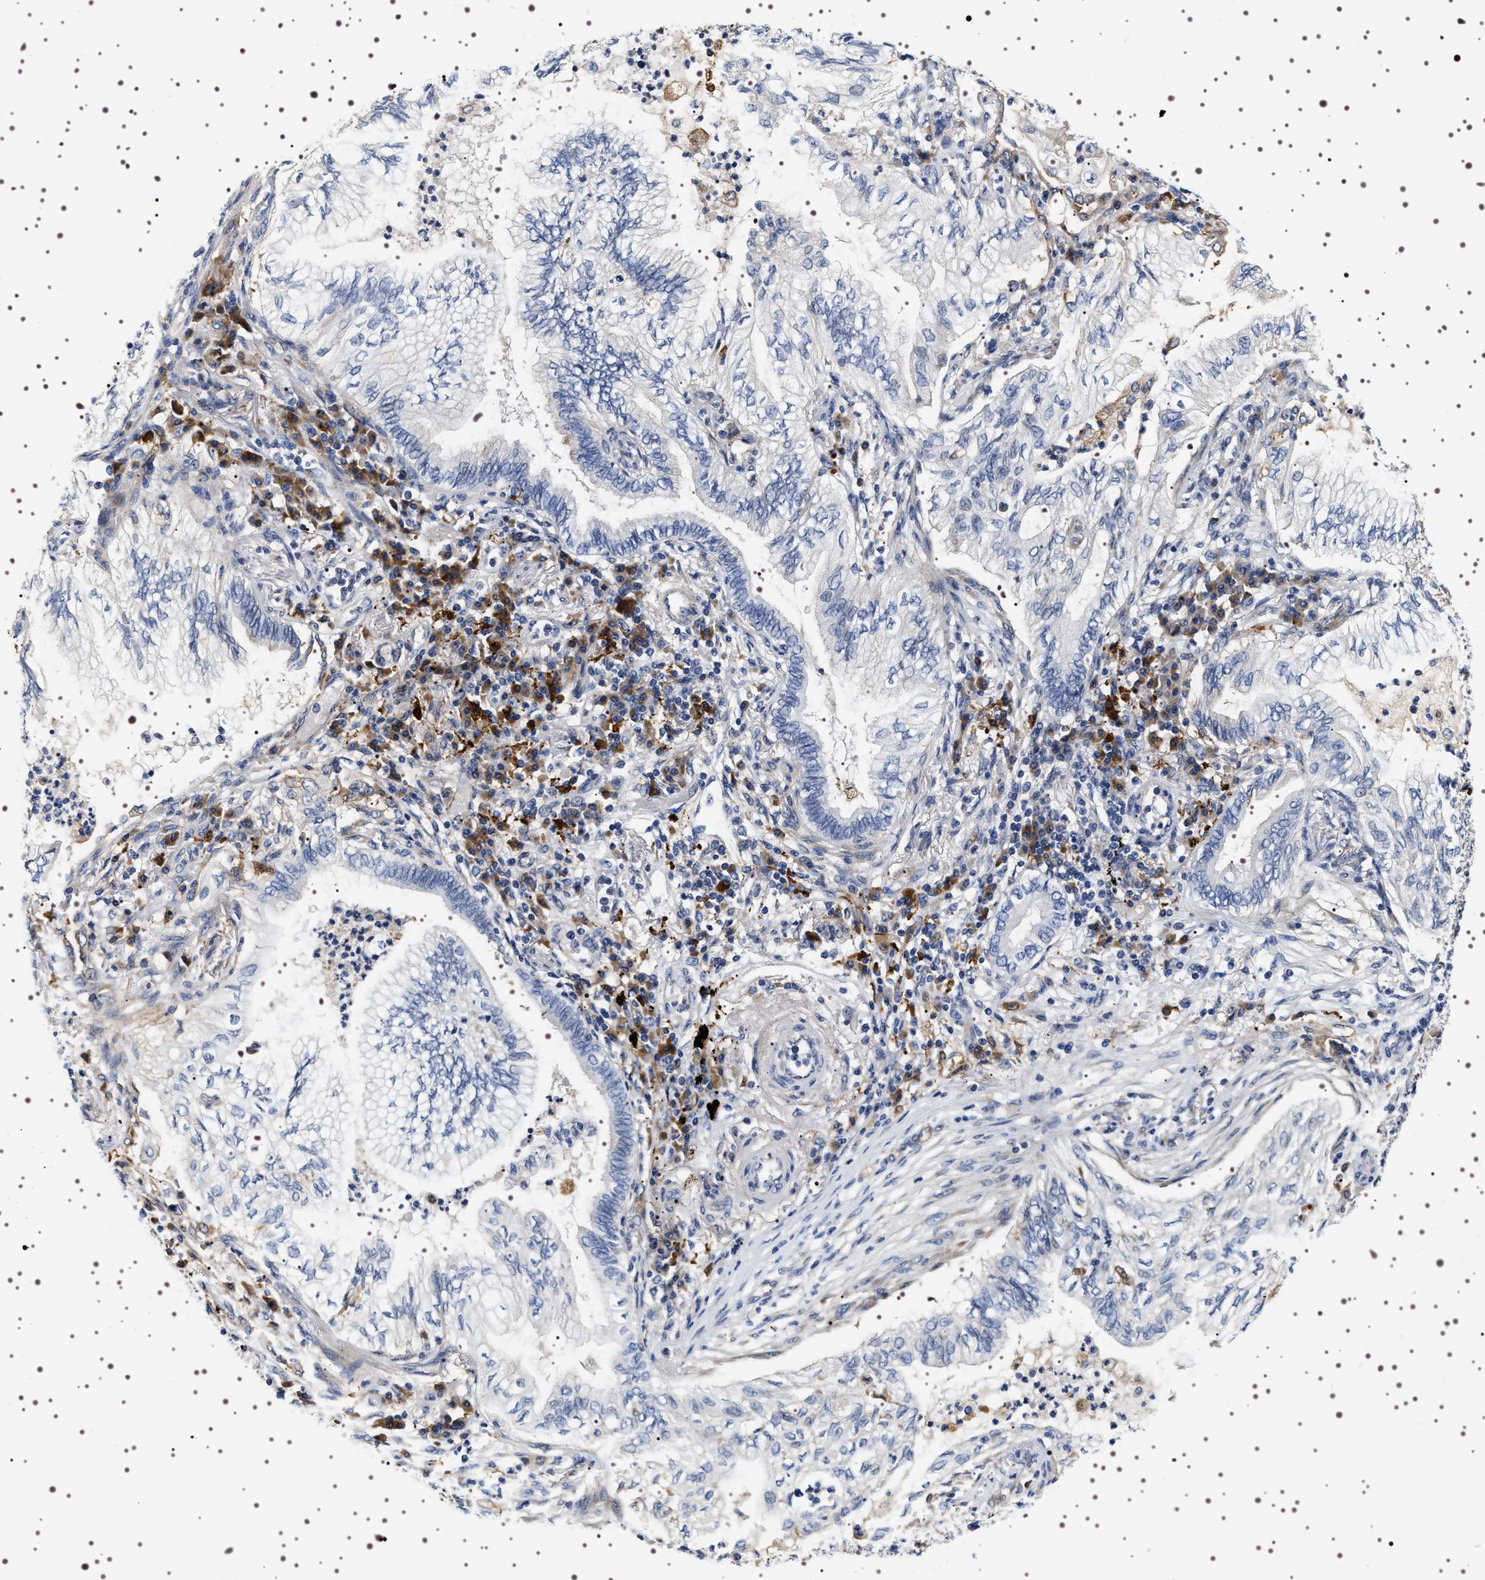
{"staining": {"intensity": "negative", "quantity": "none", "location": "none"}, "tissue": "lung cancer", "cell_type": "Tumor cells", "image_type": "cancer", "snomed": [{"axis": "morphology", "description": "Normal tissue, NOS"}, {"axis": "morphology", "description": "Adenocarcinoma, NOS"}, {"axis": "topography", "description": "Bronchus"}, {"axis": "topography", "description": "Lung"}], "caption": "An image of lung adenocarcinoma stained for a protein exhibits no brown staining in tumor cells.", "gene": "ALPL", "patient": {"sex": "female", "age": 70}}